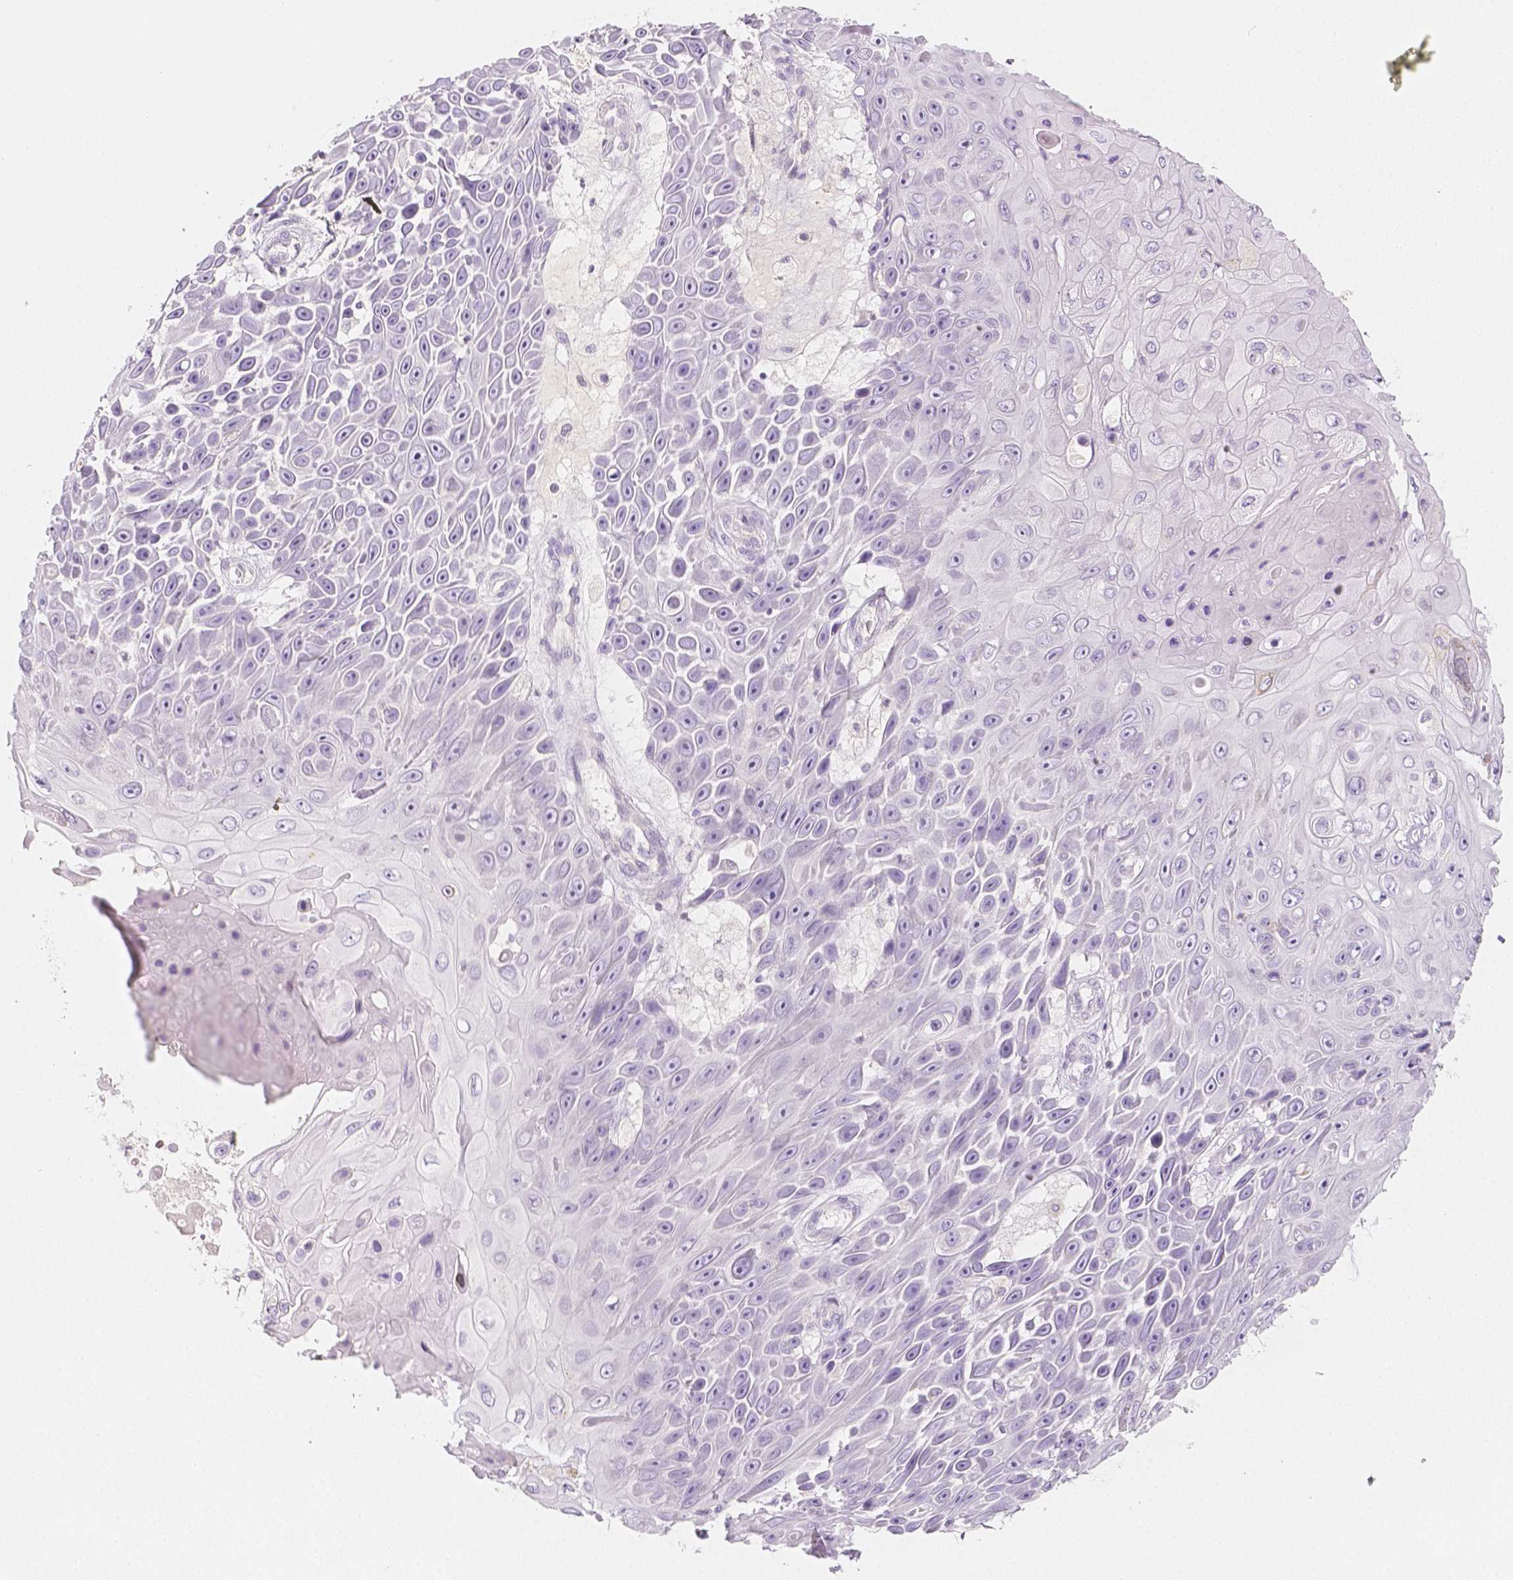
{"staining": {"intensity": "negative", "quantity": "none", "location": "none"}, "tissue": "skin cancer", "cell_type": "Tumor cells", "image_type": "cancer", "snomed": [{"axis": "morphology", "description": "Squamous cell carcinoma, NOS"}, {"axis": "topography", "description": "Skin"}], "caption": "The IHC micrograph has no significant expression in tumor cells of squamous cell carcinoma (skin) tissue.", "gene": "BATF", "patient": {"sex": "male", "age": 82}}